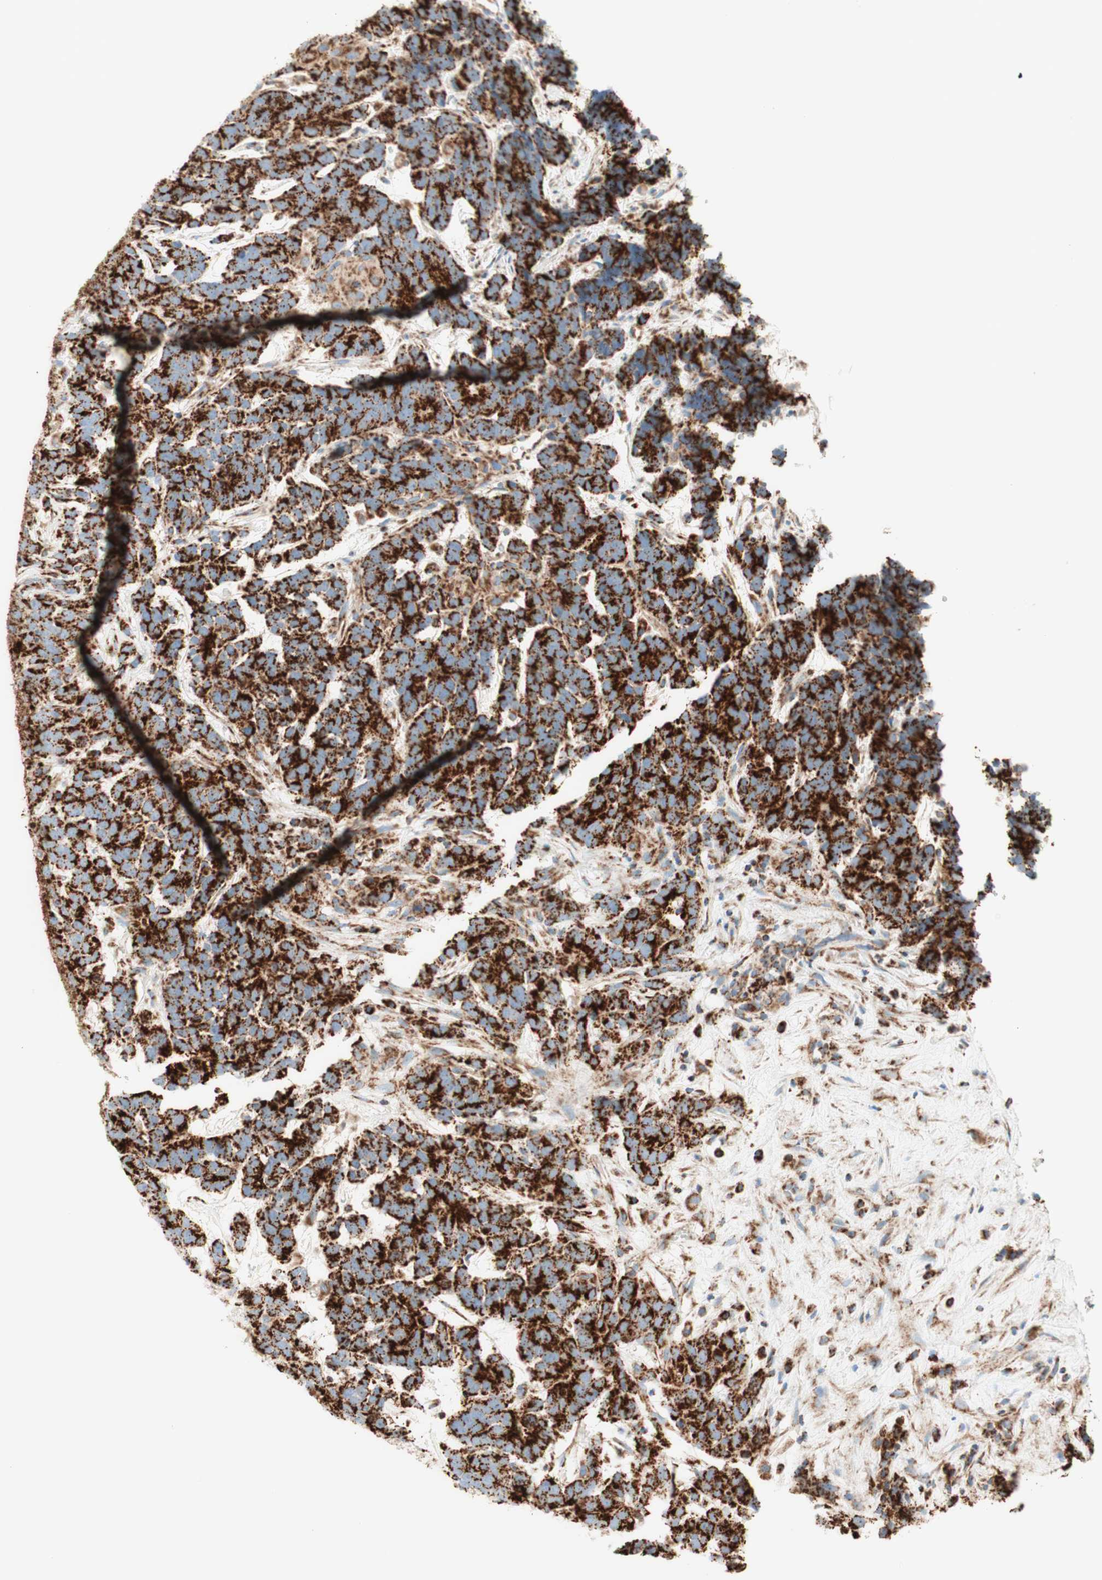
{"staining": {"intensity": "strong", "quantity": ">75%", "location": "cytoplasmic/membranous"}, "tissue": "testis cancer", "cell_type": "Tumor cells", "image_type": "cancer", "snomed": [{"axis": "morphology", "description": "Carcinoma, Embryonal, NOS"}, {"axis": "topography", "description": "Testis"}], "caption": "Immunohistochemical staining of human embryonal carcinoma (testis) reveals strong cytoplasmic/membranous protein expression in about >75% of tumor cells.", "gene": "TOMM20", "patient": {"sex": "male", "age": 26}}